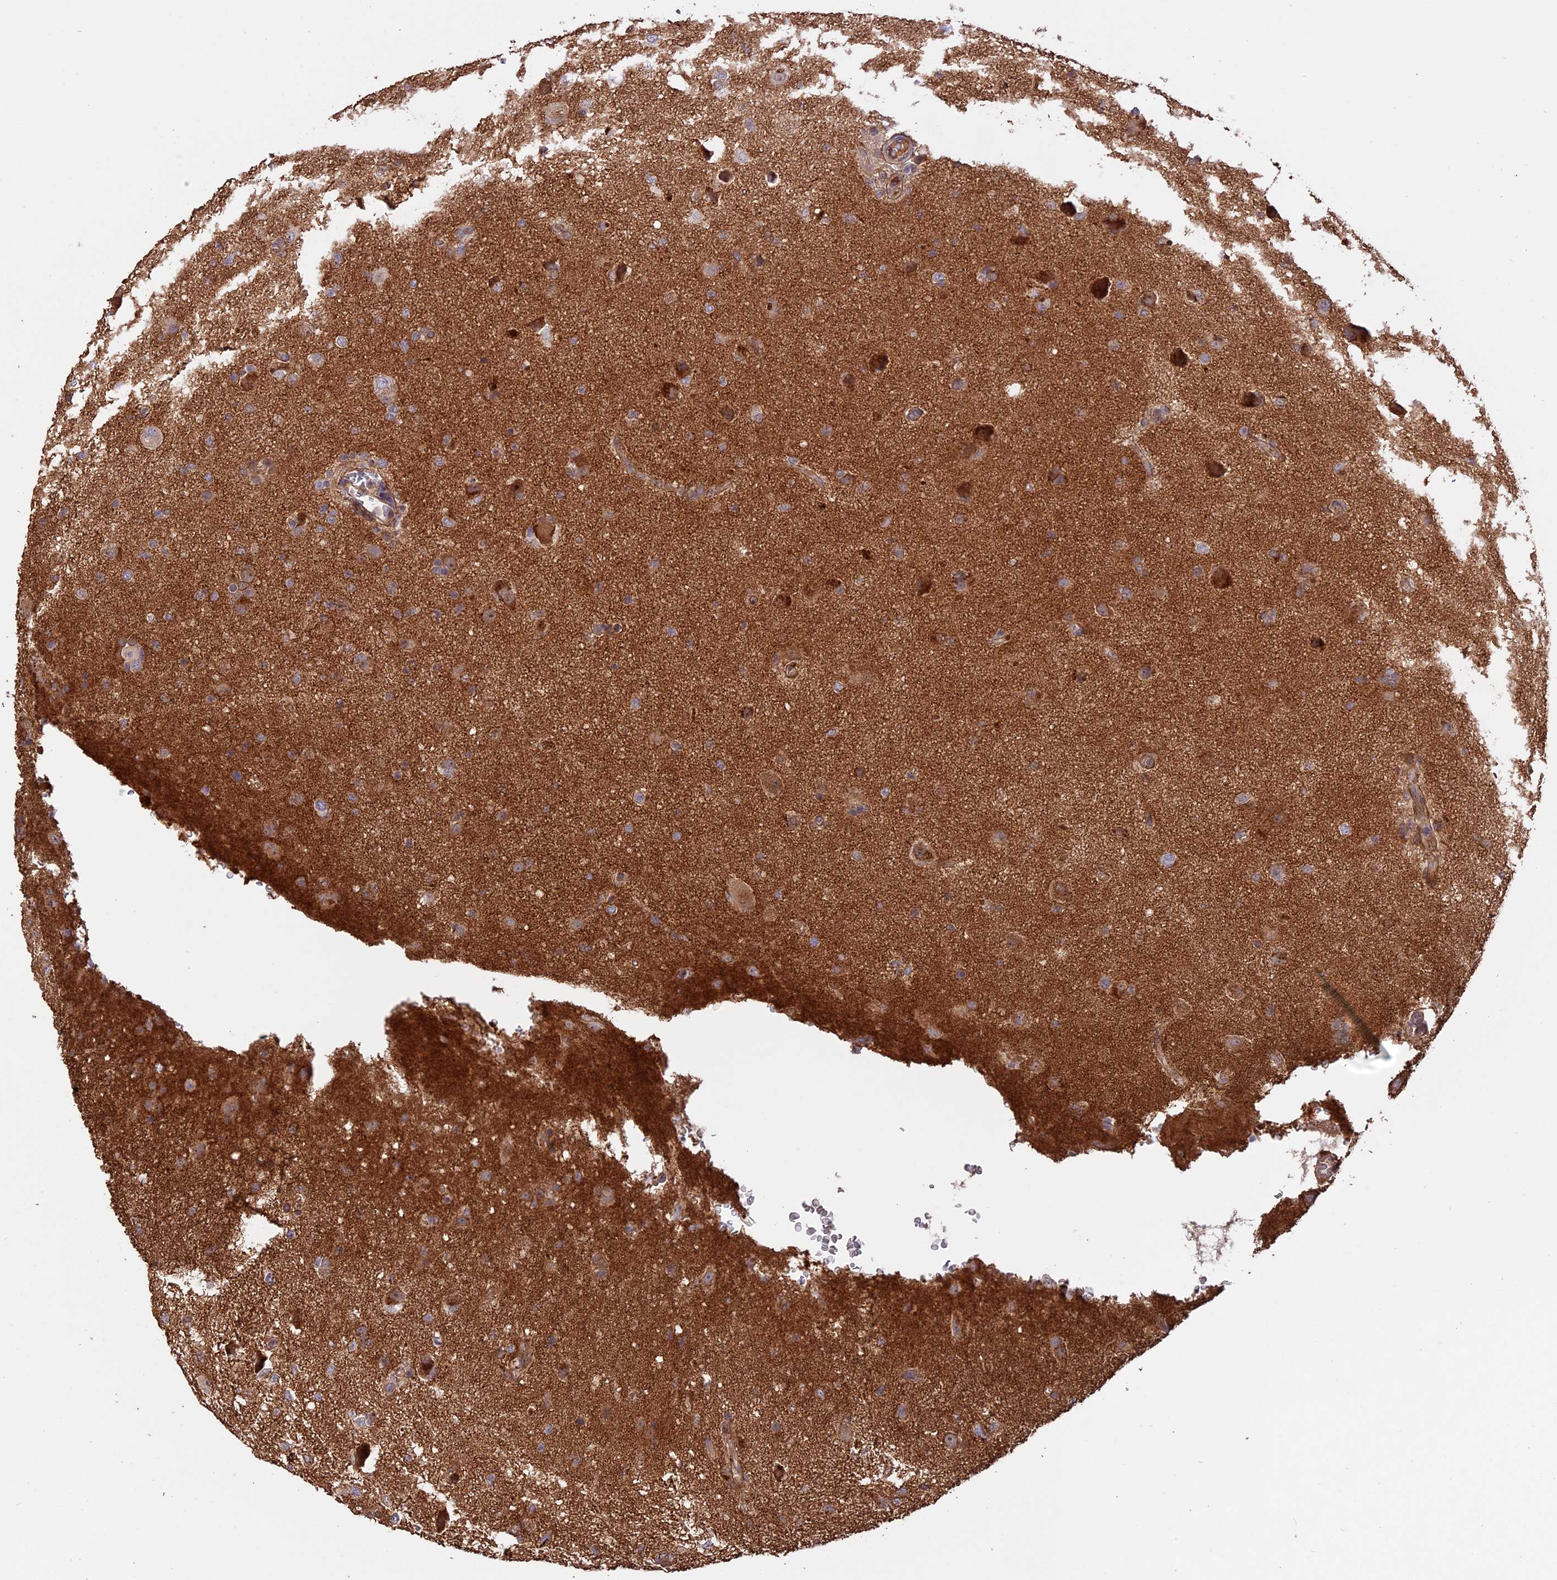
{"staining": {"intensity": "moderate", "quantity": ">75%", "location": "cytoplasmic/membranous"}, "tissue": "glioma", "cell_type": "Tumor cells", "image_type": "cancer", "snomed": [{"axis": "morphology", "description": "Glioma, malignant, High grade"}, {"axis": "topography", "description": "Brain"}], "caption": "Brown immunohistochemical staining in human malignant glioma (high-grade) displays moderate cytoplasmic/membranous staining in approximately >75% of tumor cells. (brown staining indicates protein expression, while blue staining denotes nuclei).", "gene": "RASAL1", "patient": {"sex": "female", "age": 57}}